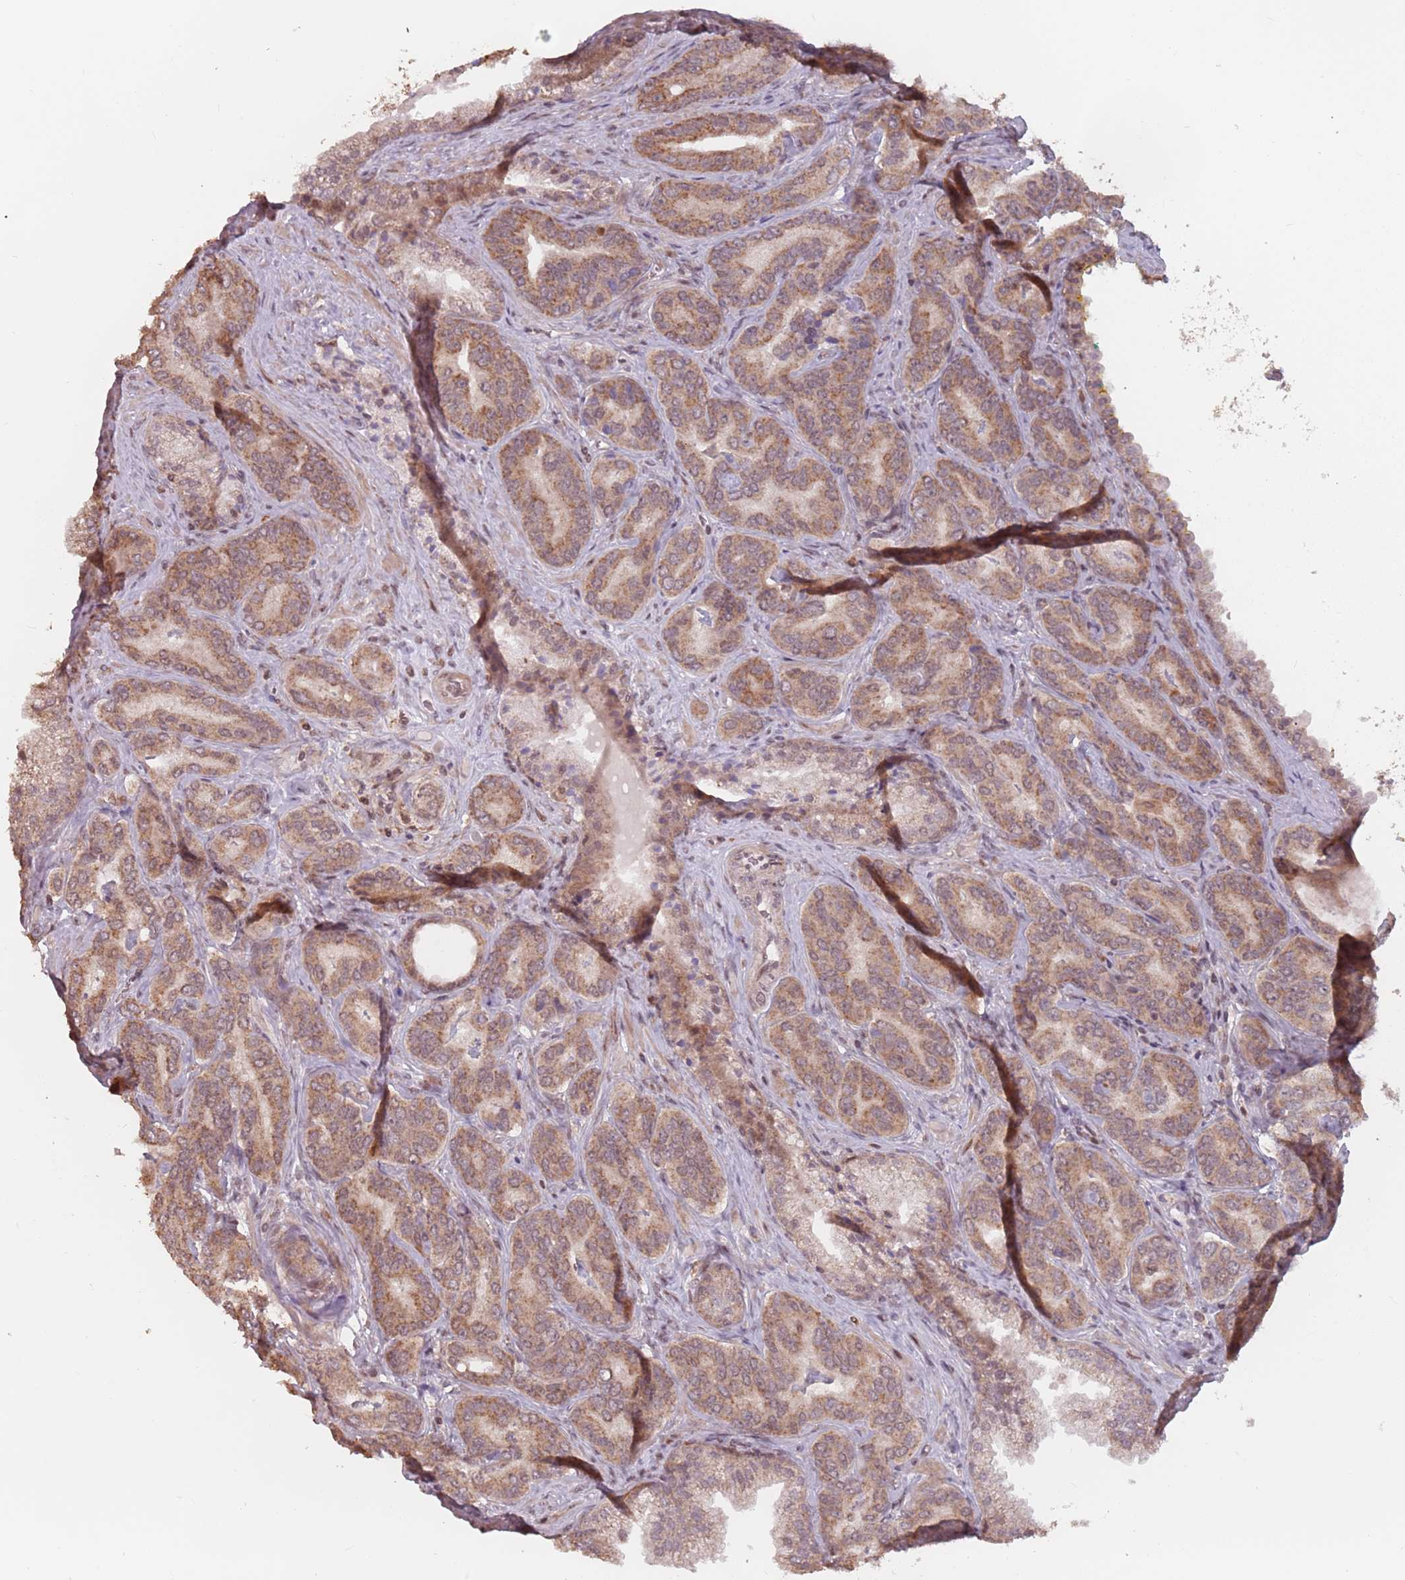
{"staining": {"intensity": "moderate", "quantity": ">75%", "location": "cytoplasmic/membranous"}, "tissue": "prostate cancer", "cell_type": "Tumor cells", "image_type": "cancer", "snomed": [{"axis": "morphology", "description": "Adenocarcinoma, High grade"}, {"axis": "topography", "description": "Prostate"}], "caption": "Tumor cells exhibit medium levels of moderate cytoplasmic/membranous positivity in about >75% of cells in human prostate cancer.", "gene": "VPS52", "patient": {"sex": "male", "age": 72}}